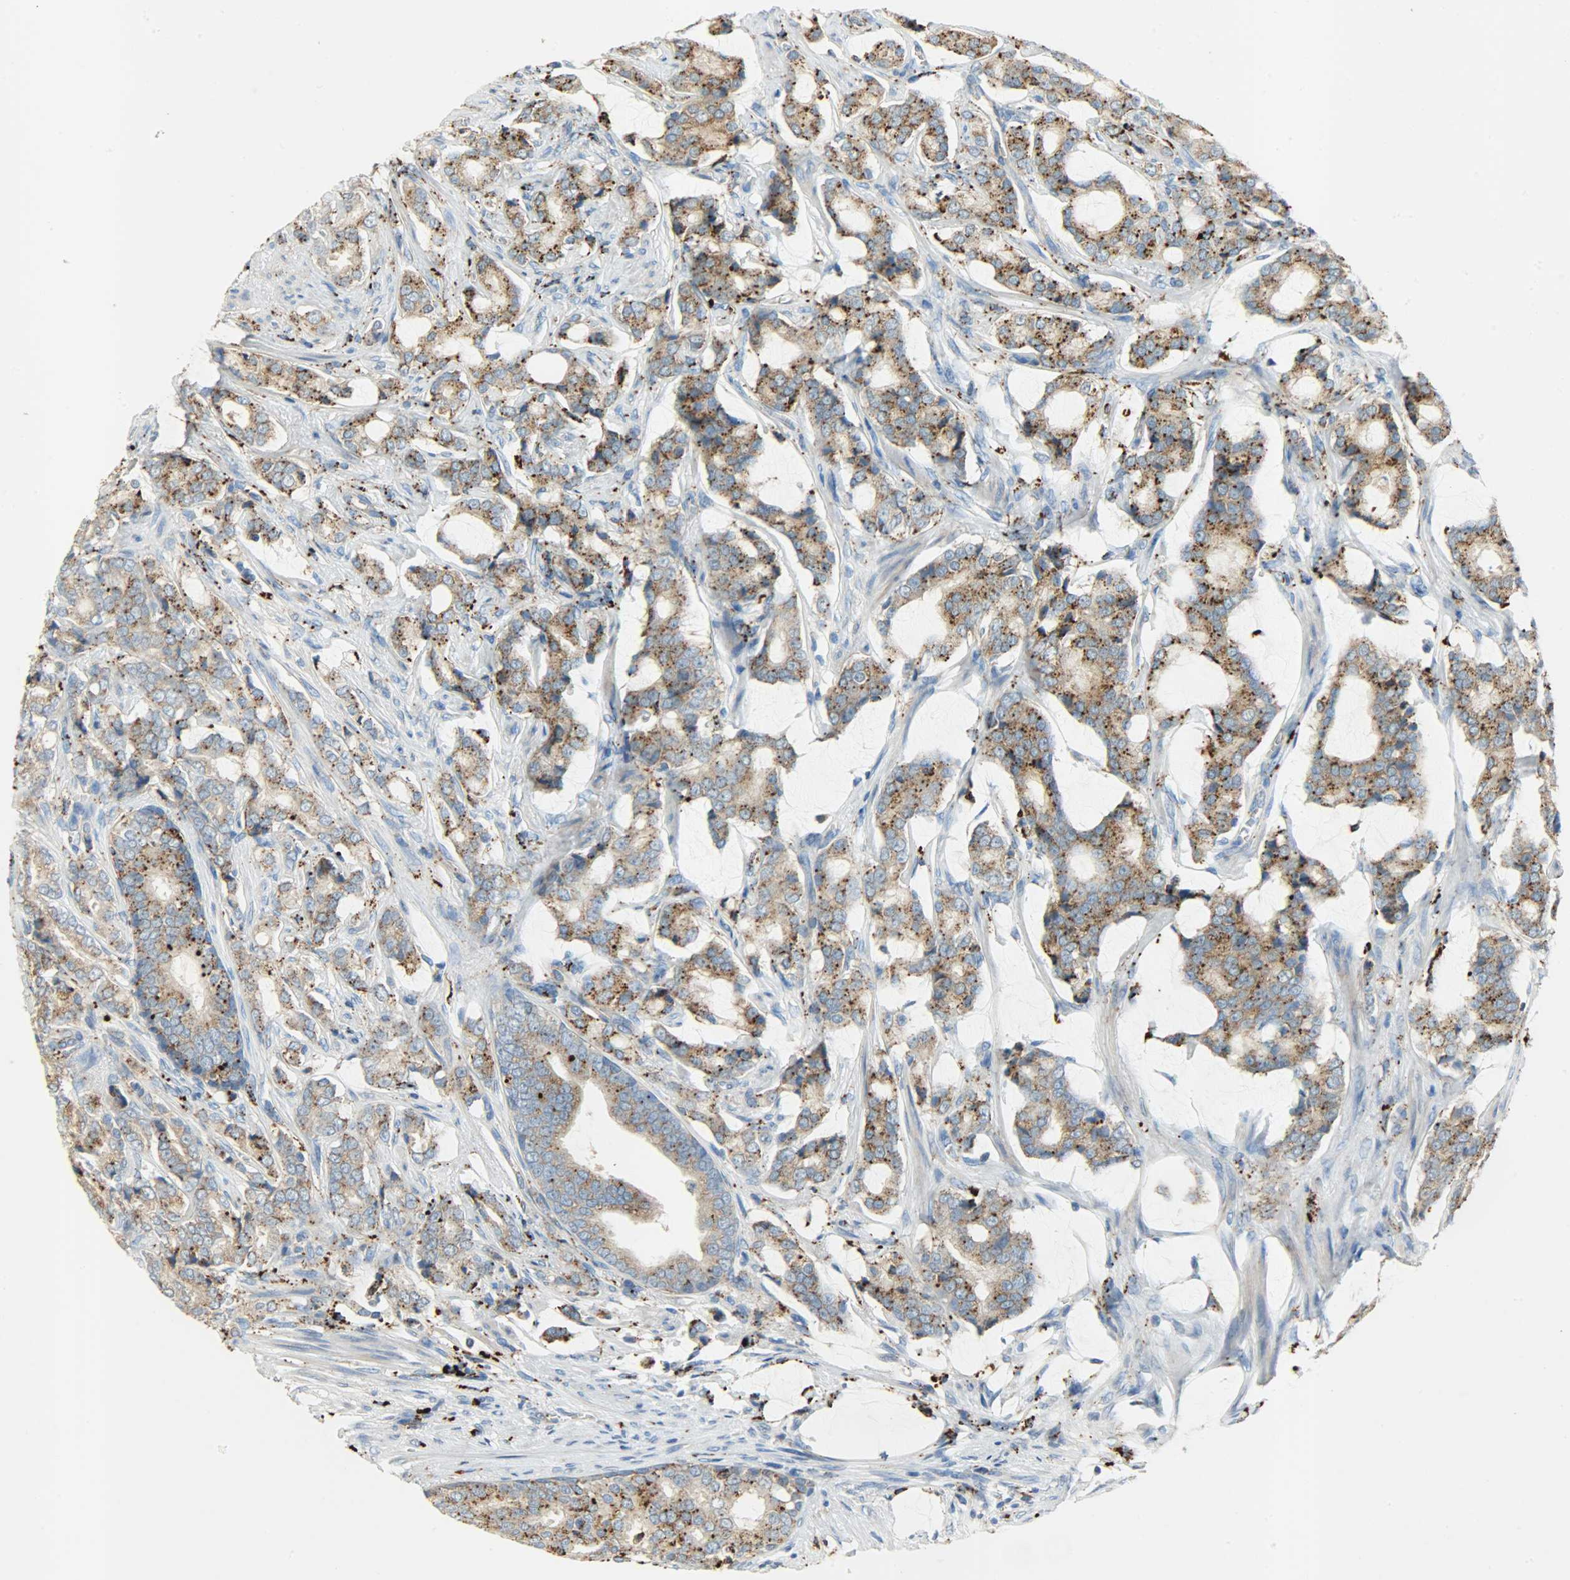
{"staining": {"intensity": "moderate", "quantity": "25%-75%", "location": "cytoplasmic/membranous"}, "tissue": "prostate cancer", "cell_type": "Tumor cells", "image_type": "cancer", "snomed": [{"axis": "morphology", "description": "Adenocarcinoma, Low grade"}, {"axis": "topography", "description": "Prostate"}], "caption": "The photomicrograph displays a brown stain indicating the presence of a protein in the cytoplasmic/membranous of tumor cells in low-grade adenocarcinoma (prostate). Nuclei are stained in blue.", "gene": "ASAH1", "patient": {"sex": "male", "age": 58}}